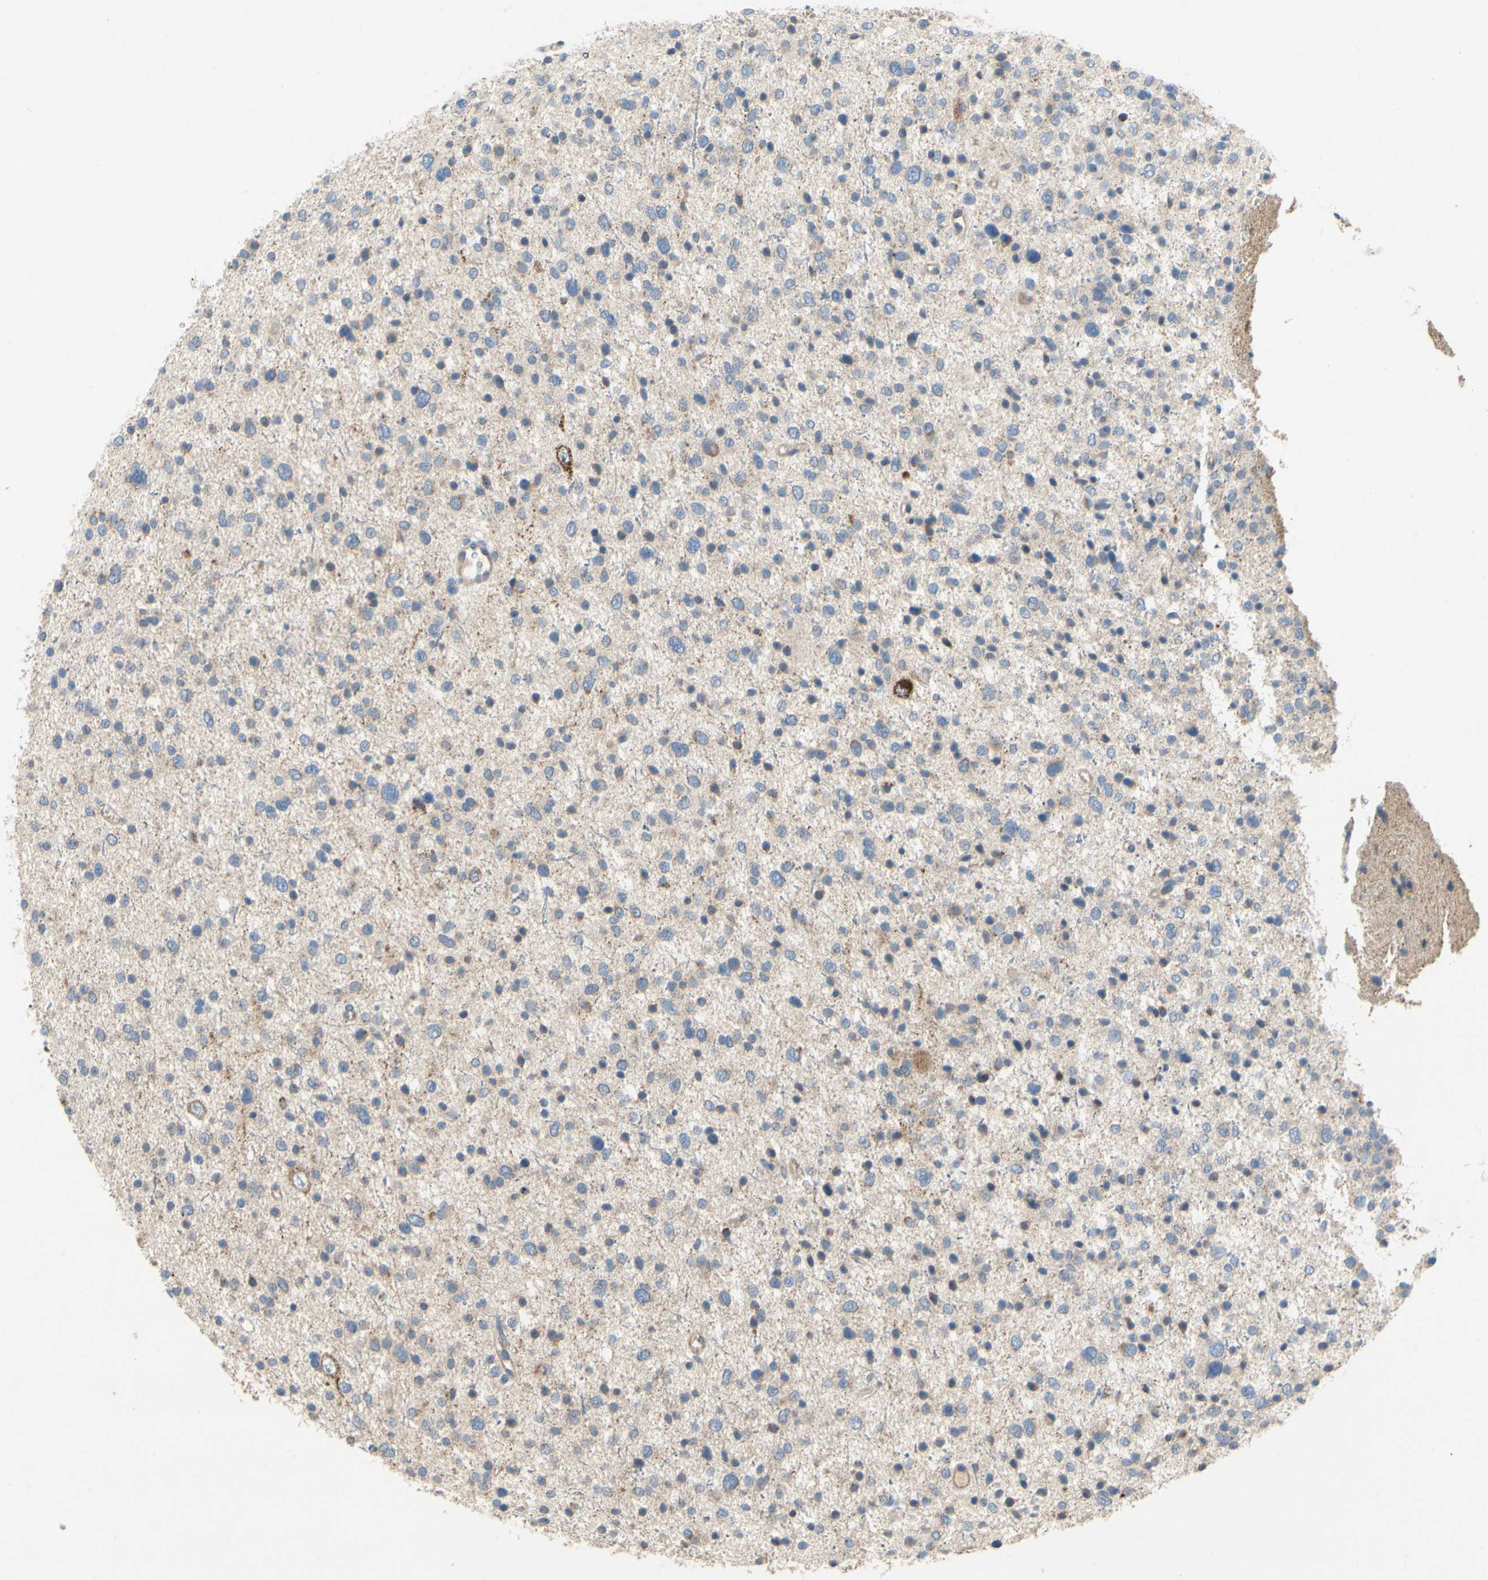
{"staining": {"intensity": "moderate", "quantity": ">75%", "location": "cytoplasmic/membranous"}, "tissue": "glioma", "cell_type": "Tumor cells", "image_type": "cancer", "snomed": [{"axis": "morphology", "description": "Glioma, malignant, Low grade"}, {"axis": "topography", "description": "Brain"}], "caption": "A photomicrograph showing moderate cytoplasmic/membranous expression in about >75% of tumor cells in glioma, as visualized by brown immunohistochemical staining.", "gene": "KLHDC8B", "patient": {"sex": "female", "age": 37}}